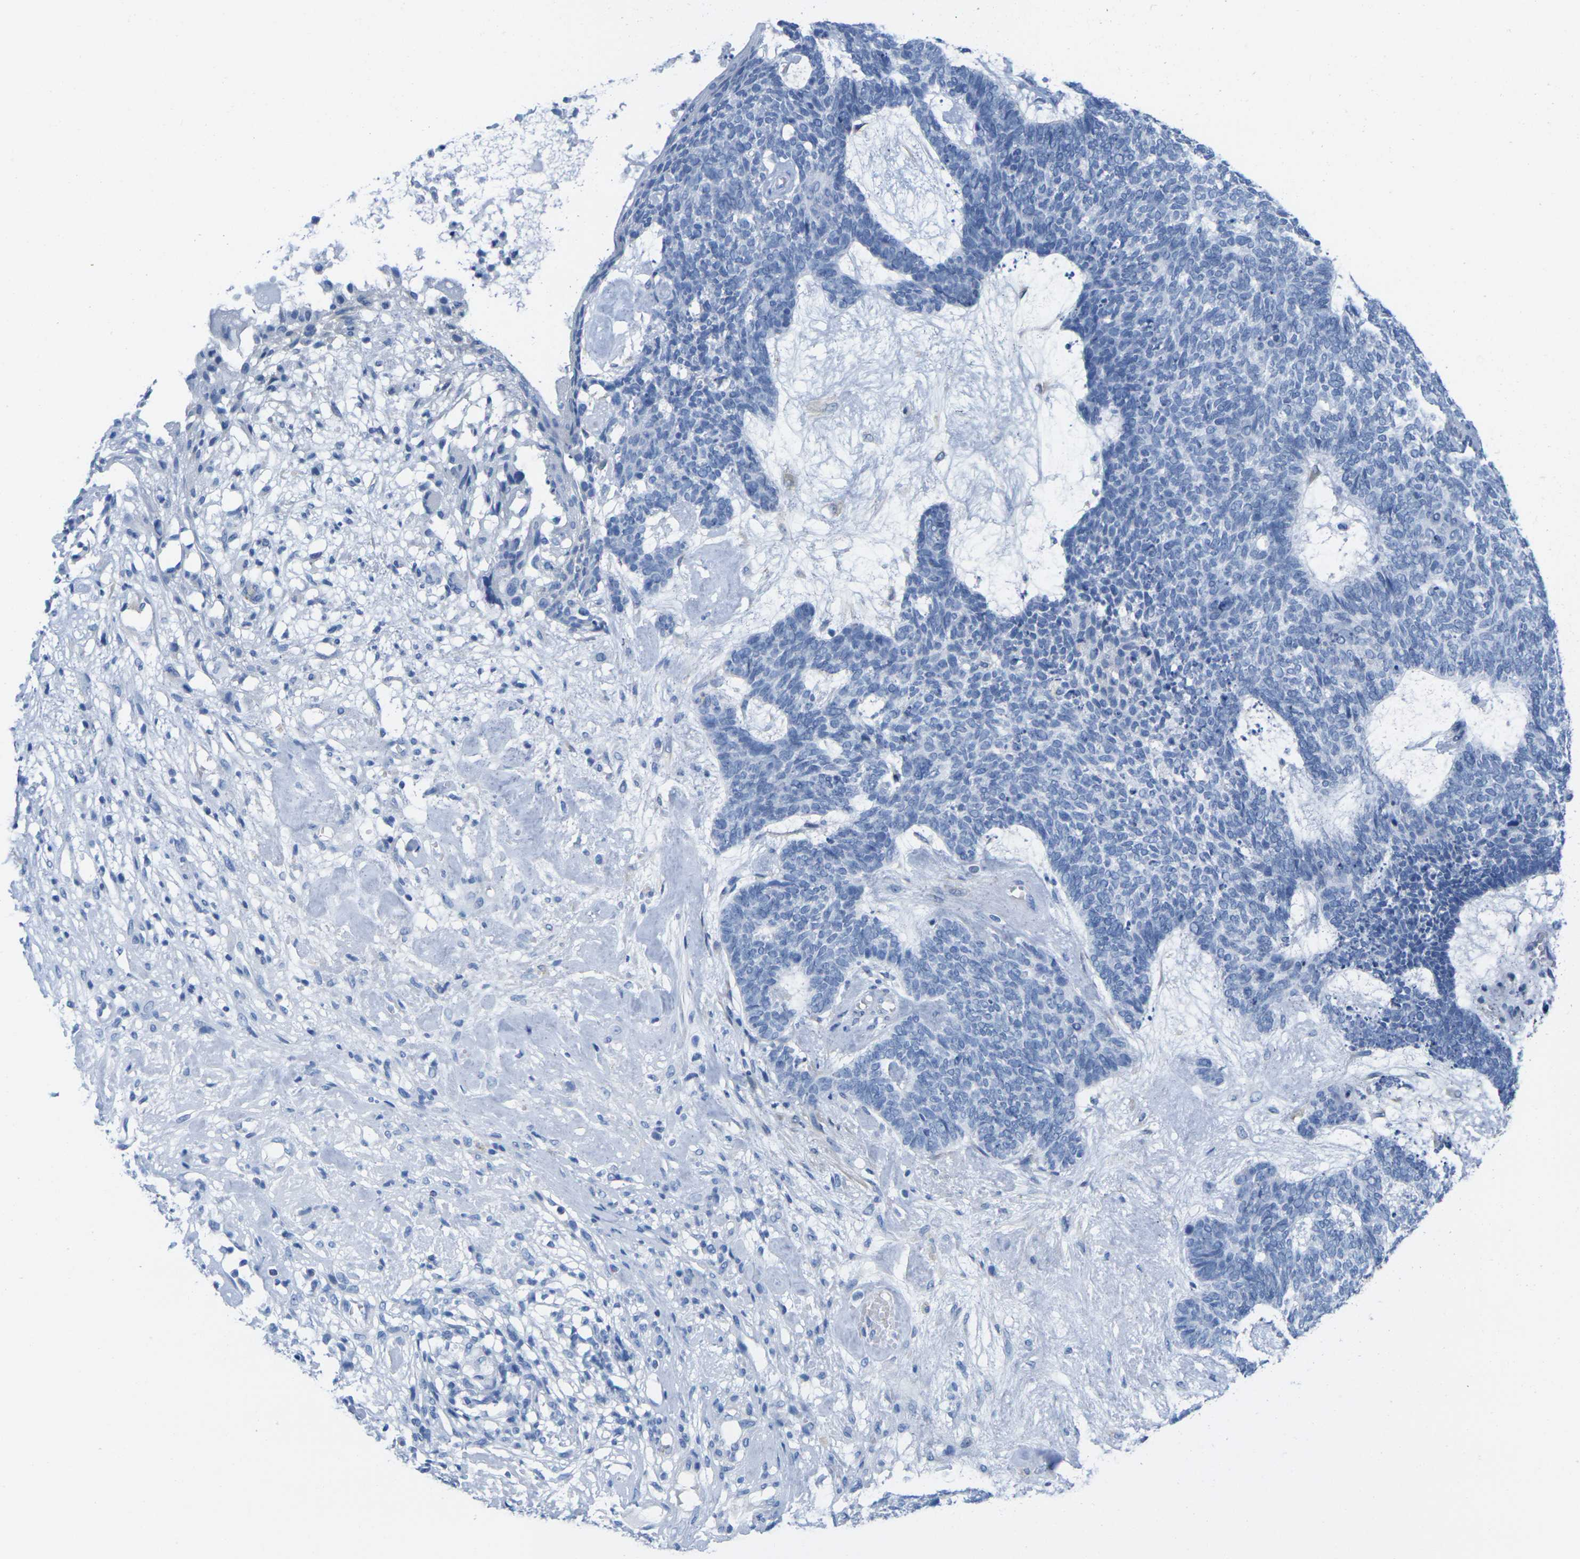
{"staining": {"intensity": "negative", "quantity": "none", "location": "none"}, "tissue": "skin cancer", "cell_type": "Tumor cells", "image_type": "cancer", "snomed": [{"axis": "morphology", "description": "Basal cell carcinoma"}, {"axis": "topography", "description": "Skin"}], "caption": "Tumor cells are negative for brown protein staining in skin cancer (basal cell carcinoma). (DAB immunohistochemistry, high magnification).", "gene": "CNN1", "patient": {"sex": "female", "age": 84}}